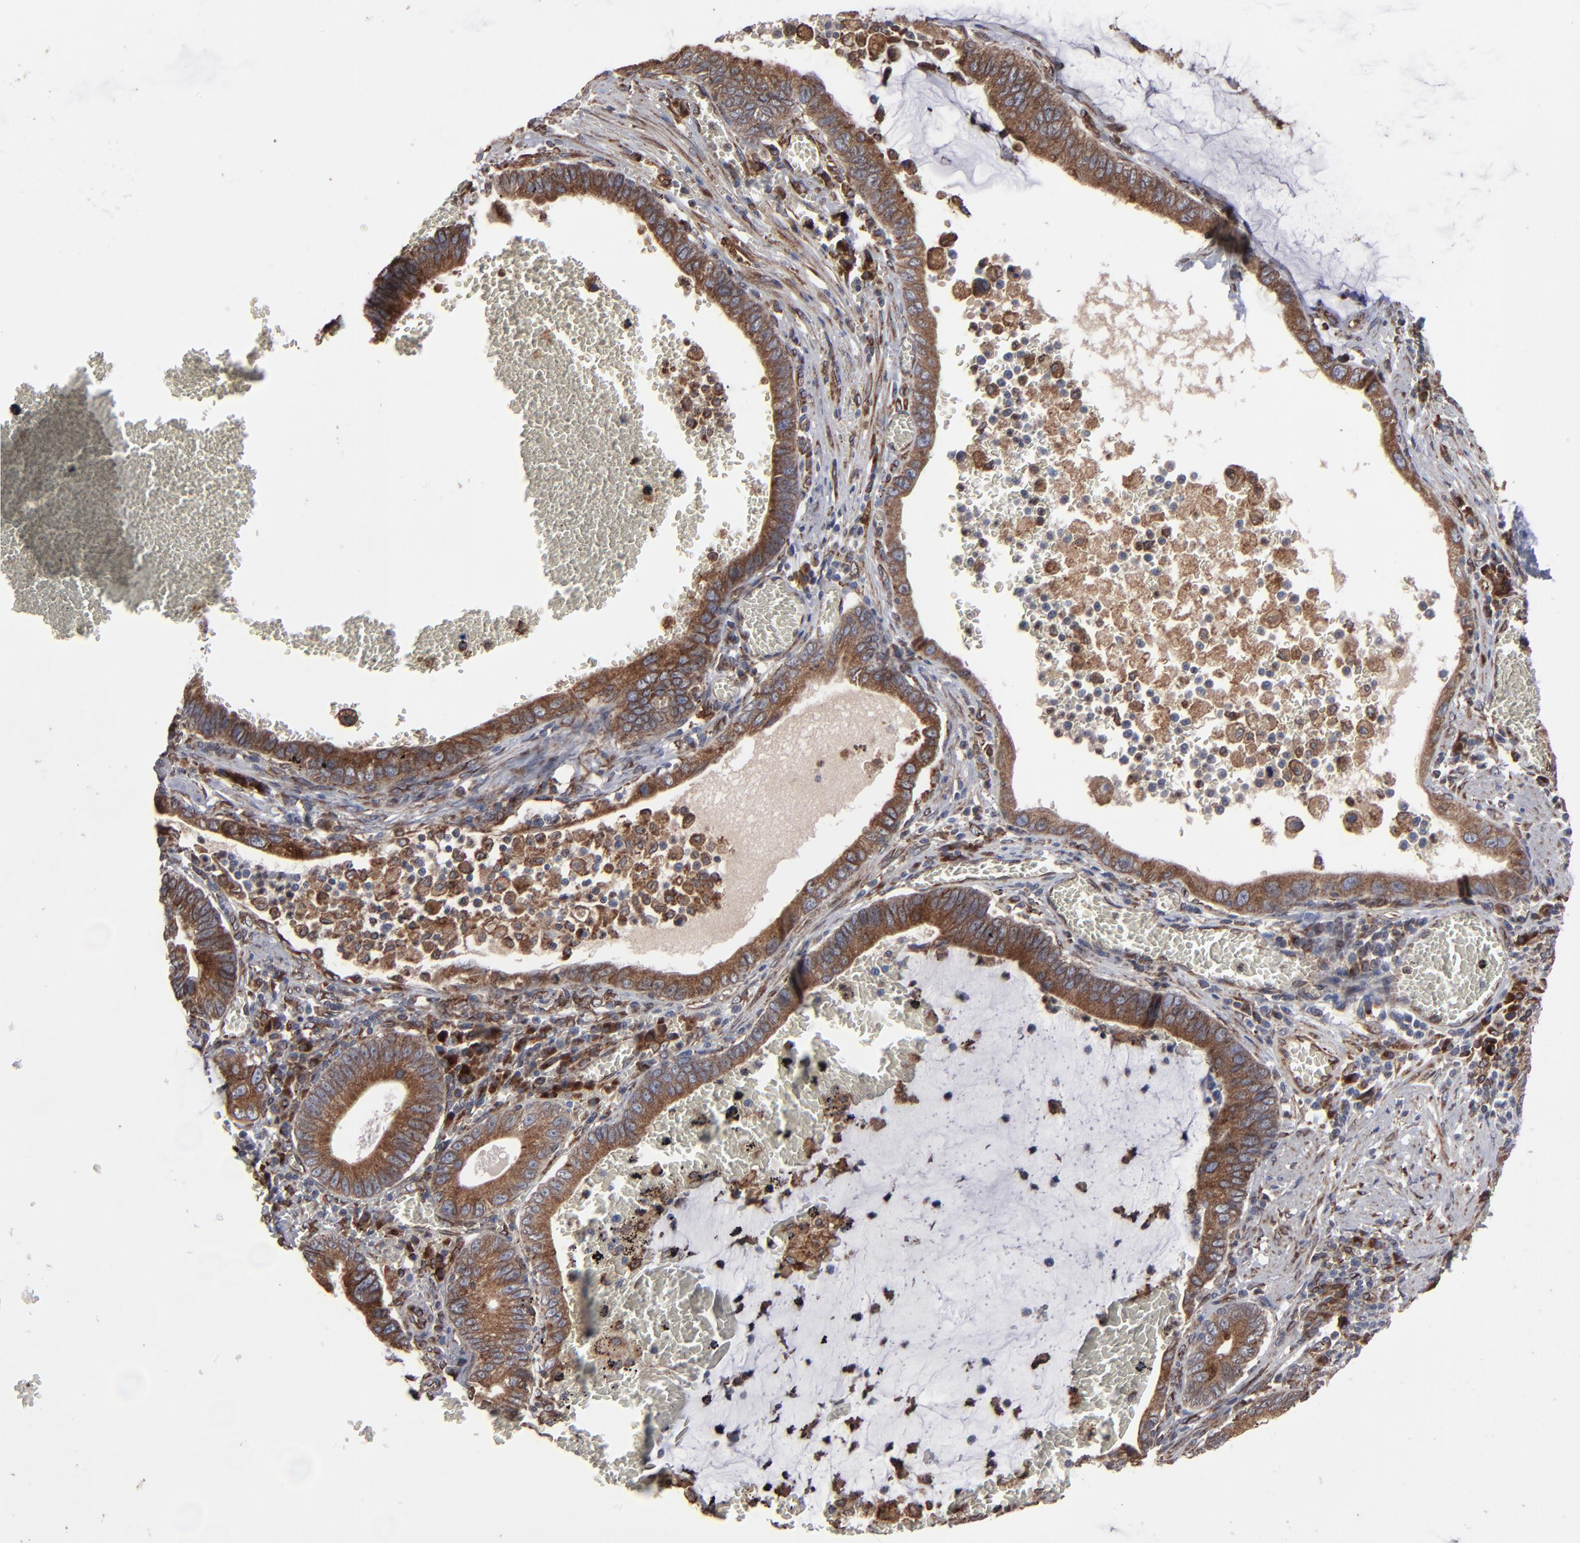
{"staining": {"intensity": "moderate", "quantity": ">75%", "location": "cytoplasmic/membranous"}, "tissue": "stomach cancer", "cell_type": "Tumor cells", "image_type": "cancer", "snomed": [{"axis": "morphology", "description": "Adenocarcinoma, NOS"}, {"axis": "topography", "description": "Stomach"}, {"axis": "topography", "description": "Gastric cardia"}], "caption": "Stomach adenocarcinoma tissue displays moderate cytoplasmic/membranous expression in approximately >75% of tumor cells", "gene": "CNIH1", "patient": {"sex": "male", "age": 59}}